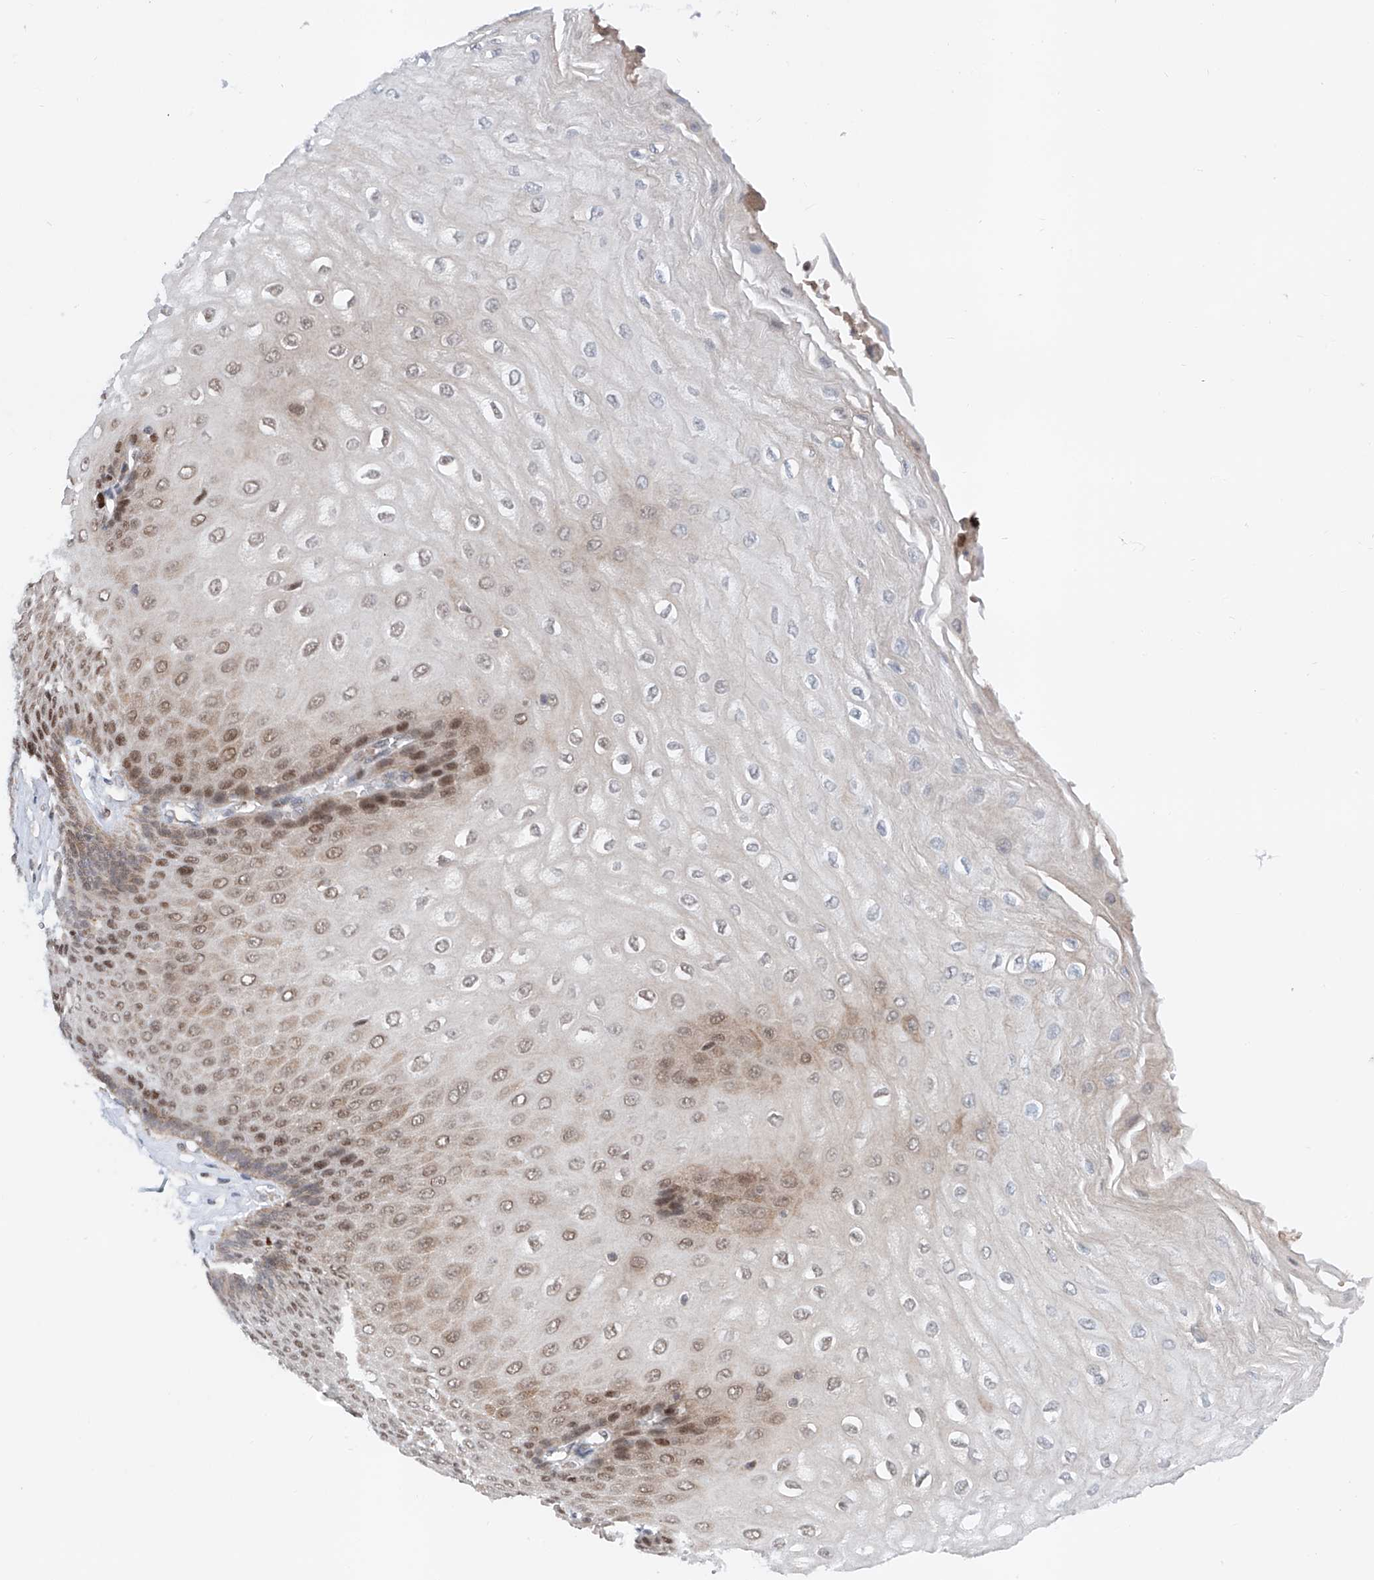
{"staining": {"intensity": "moderate", "quantity": ">75%", "location": "nuclear"}, "tissue": "esophagus", "cell_type": "Squamous epithelial cells", "image_type": "normal", "snomed": [{"axis": "morphology", "description": "Normal tissue, NOS"}, {"axis": "topography", "description": "Esophagus"}], "caption": "IHC (DAB (3,3'-diaminobenzidine)) staining of benign human esophagus displays moderate nuclear protein positivity in approximately >75% of squamous epithelial cells.", "gene": "SNRNP200", "patient": {"sex": "male", "age": 60}}